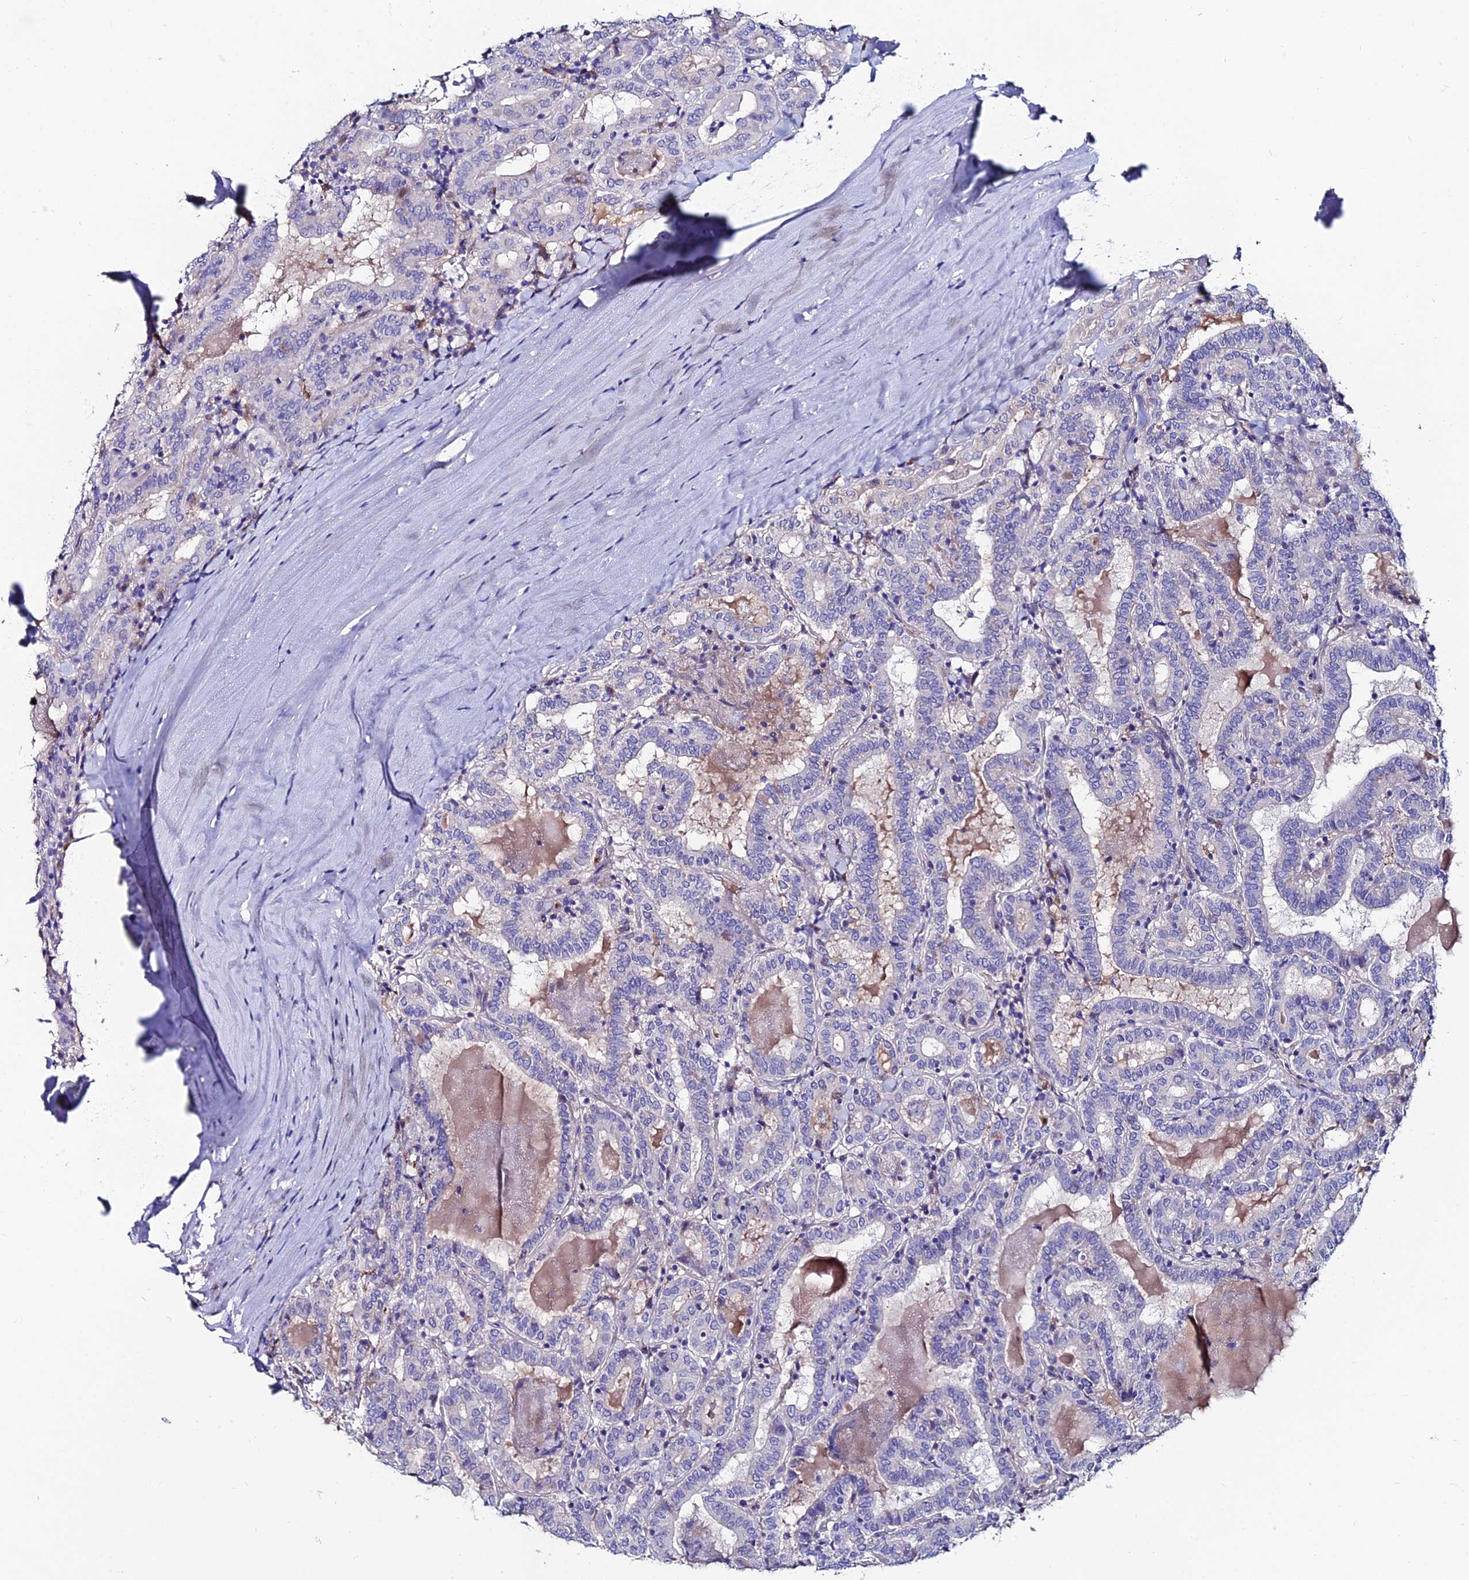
{"staining": {"intensity": "negative", "quantity": "none", "location": "none"}, "tissue": "thyroid cancer", "cell_type": "Tumor cells", "image_type": "cancer", "snomed": [{"axis": "morphology", "description": "Papillary adenocarcinoma, NOS"}, {"axis": "topography", "description": "Thyroid gland"}], "caption": "DAB immunohistochemical staining of thyroid papillary adenocarcinoma reveals no significant expression in tumor cells. Brightfield microscopy of immunohistochemistry stained with DAB (brown) and hematoxylin (blue), captured at high magnification.", "gene": "SLC25A16", "patient": {"sex": "female", "age": 72}}